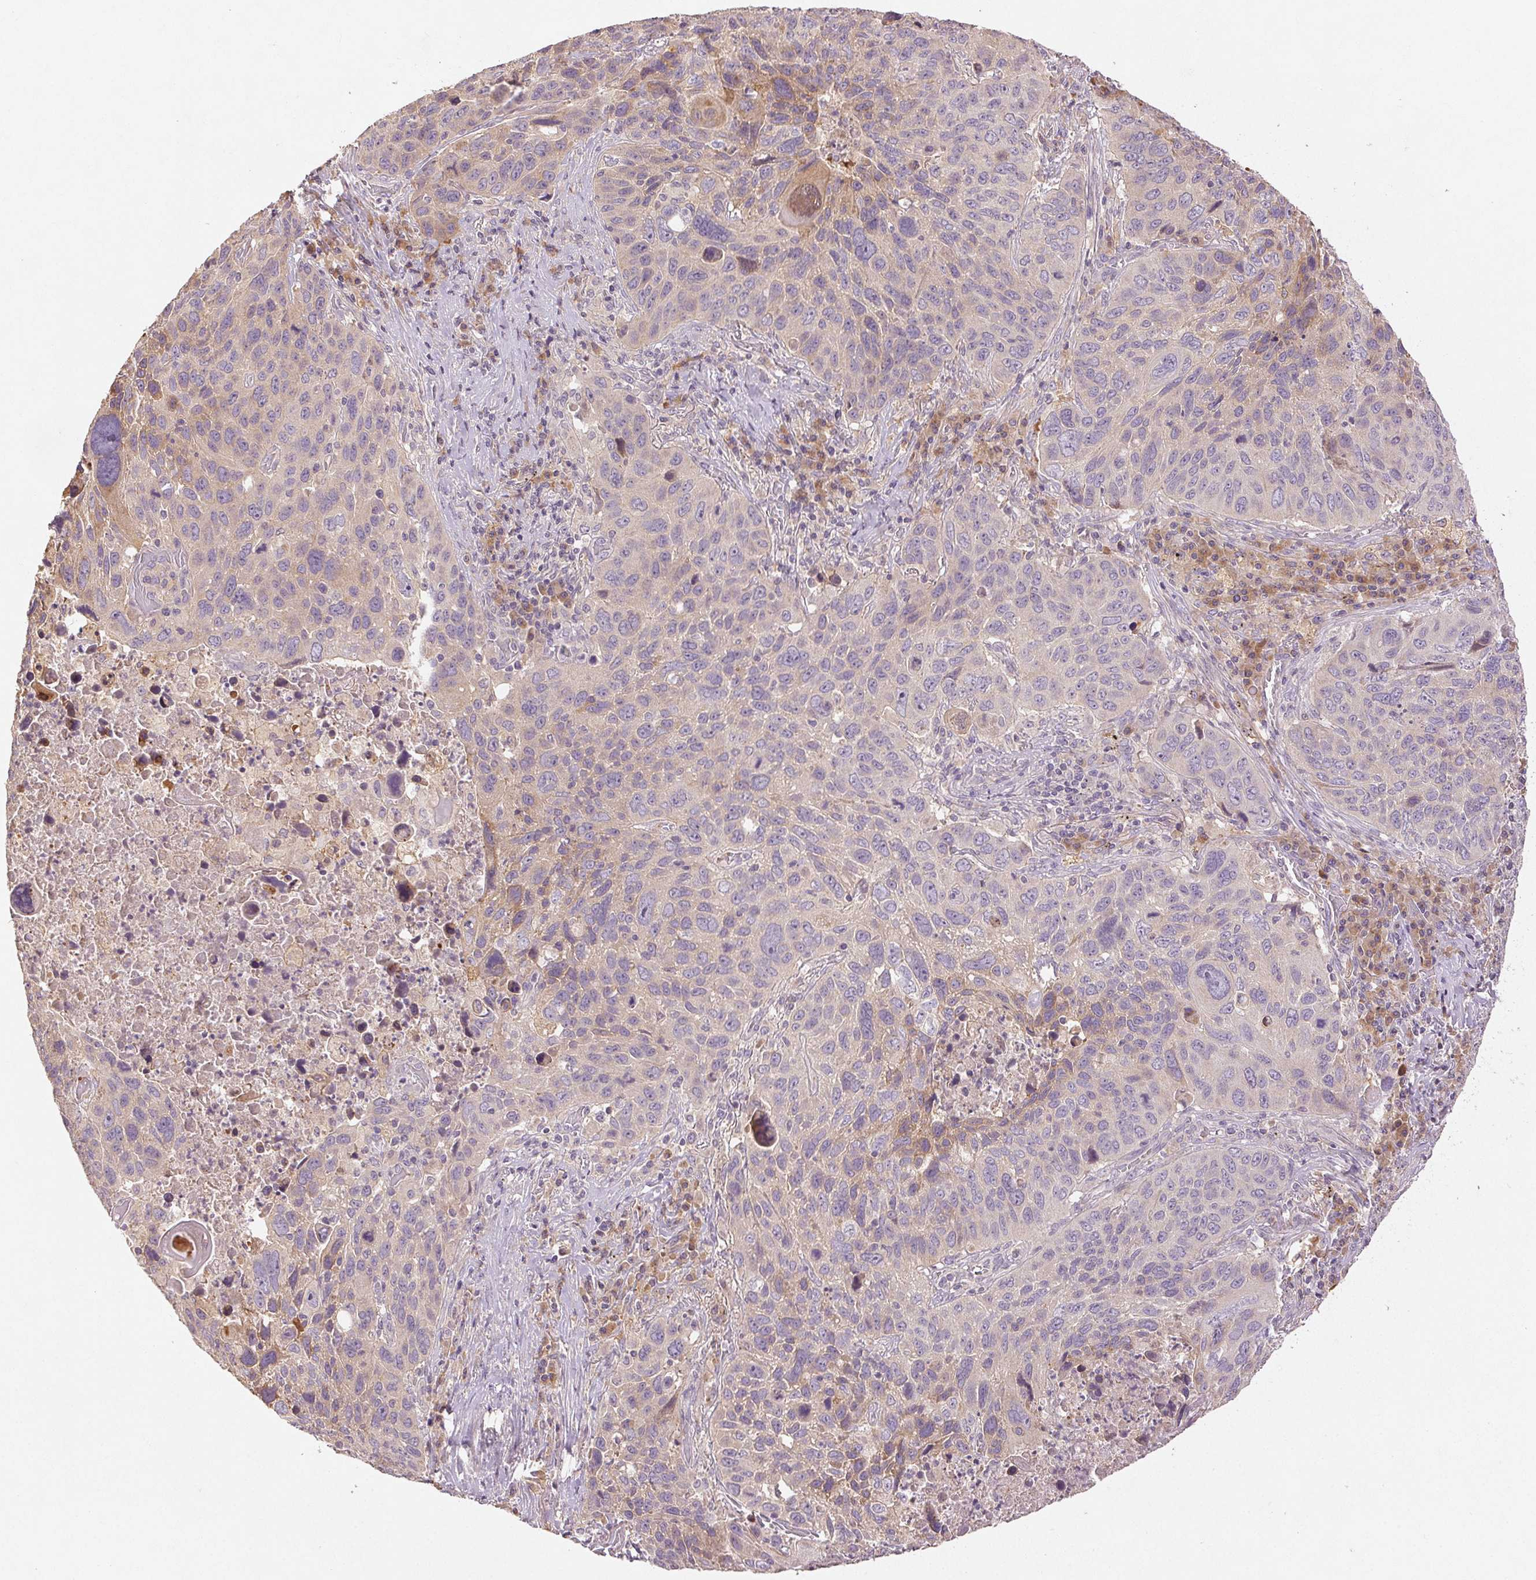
{"staining": {"intensity": "weak", "quantity": "<25%", "location": "cytoplasmic/membranous"}, "tissue": "lung cancer", "cell_type": "Tumor cells", "image_type": "cancer", "snomed": [{"axis": "morphology", "description": "Squamous cell carcinoma, NOS"}, {"axis": "topography", "description": "Lung"}], "caption": "Histopathology image shows no protein expression in tumor cells of squamous cell carcinoma (lung) tissue.", "gene": "YIF1B", "patient": {"sex": "male", "age": 68}}